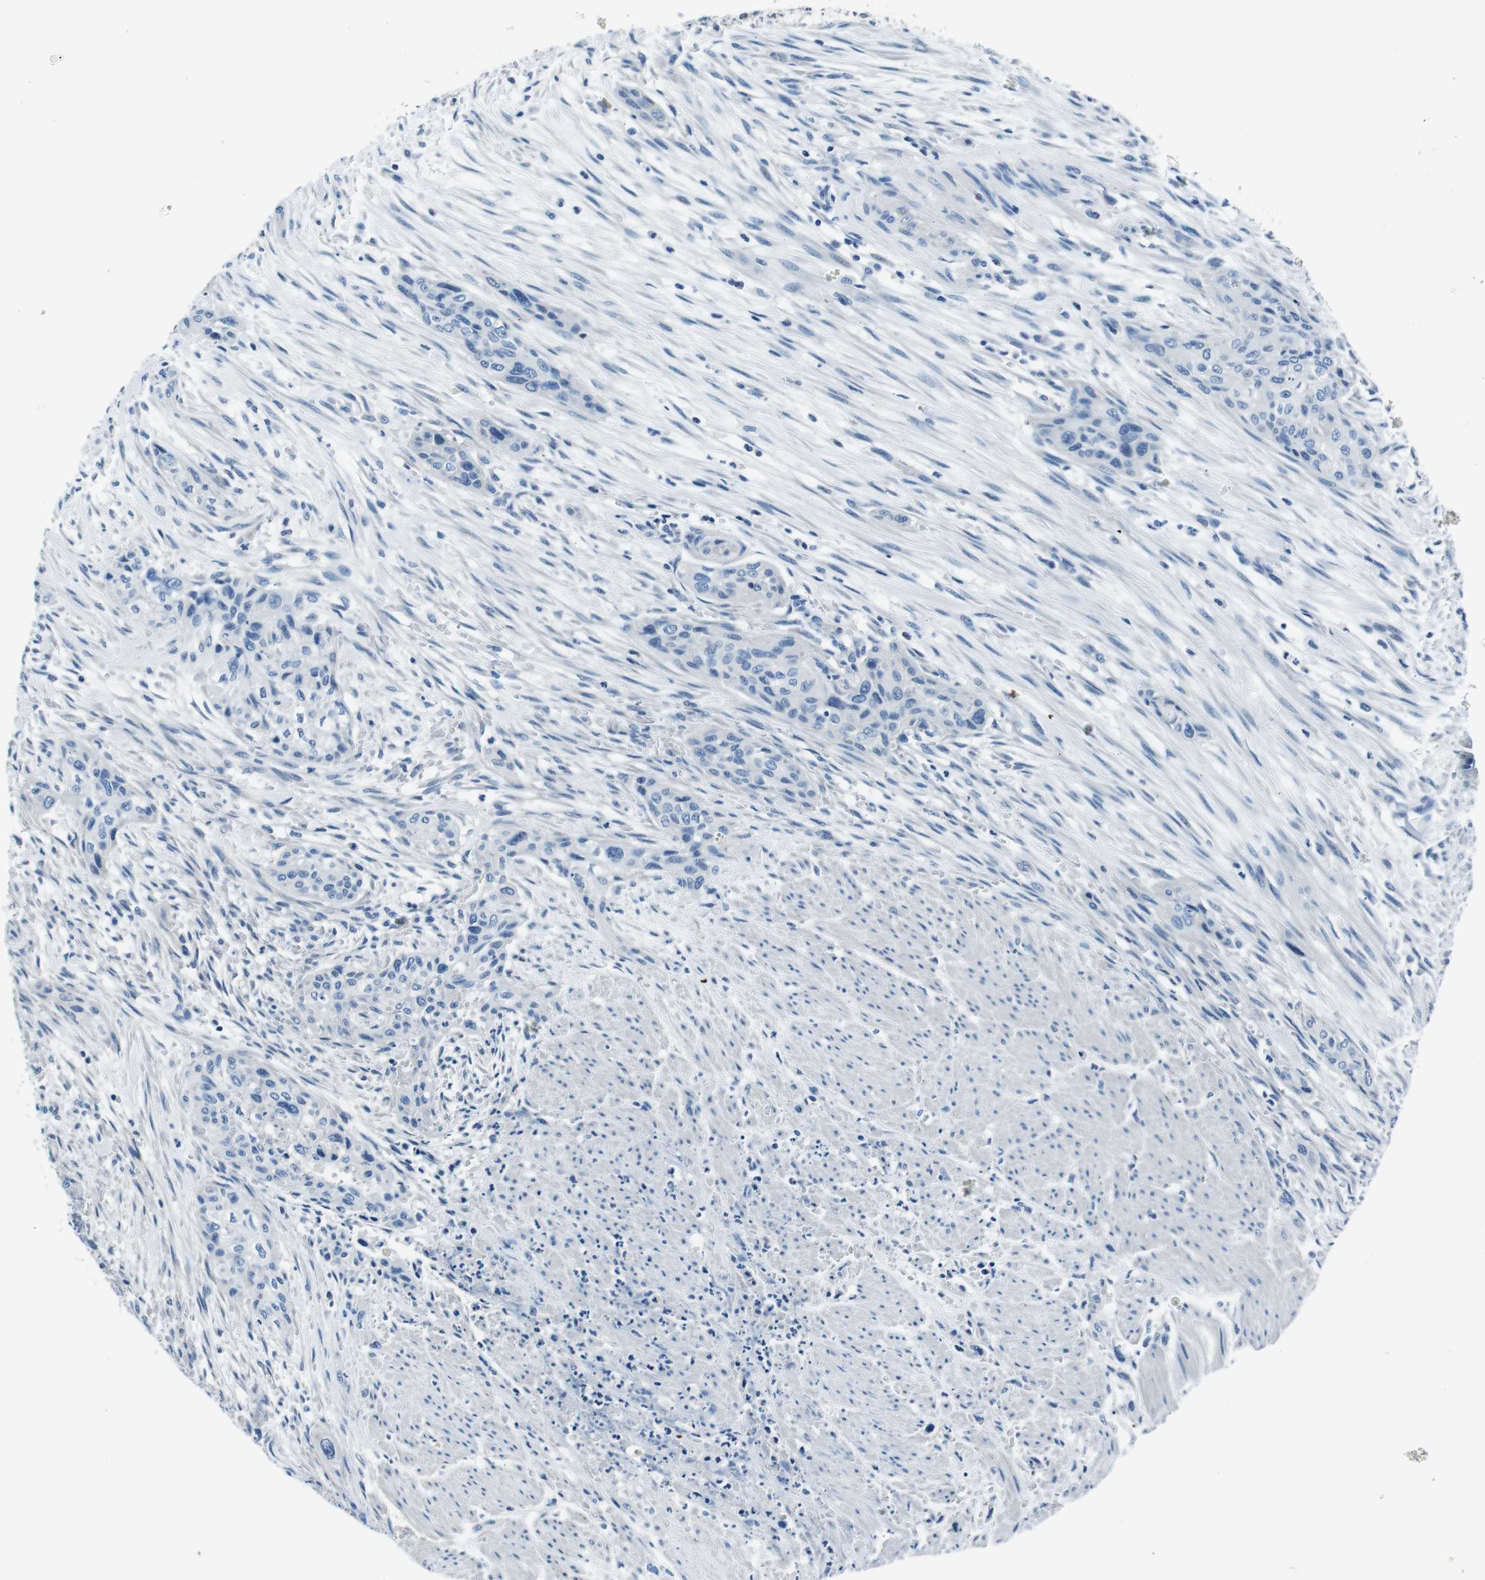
{"staining": {"intensity": "negative", "quantity": "none", "location": "none"}, "tissue": "urothelial cancer", "cell_type": "Tumor cells", "image_type": "cancer", "snomed": [{"axis": "morphology", "description": "Urothelial carcinoma, High grade"}, {"axis": "topography", "description": "Urinary bladder"}], "caption": "Immunohistochemical staining of urothelial carcinoma (high-grade) displays no significant expression in tumor cells.", "gene": "CASQ1", "patient": {"sex": "male", "age": 35}}